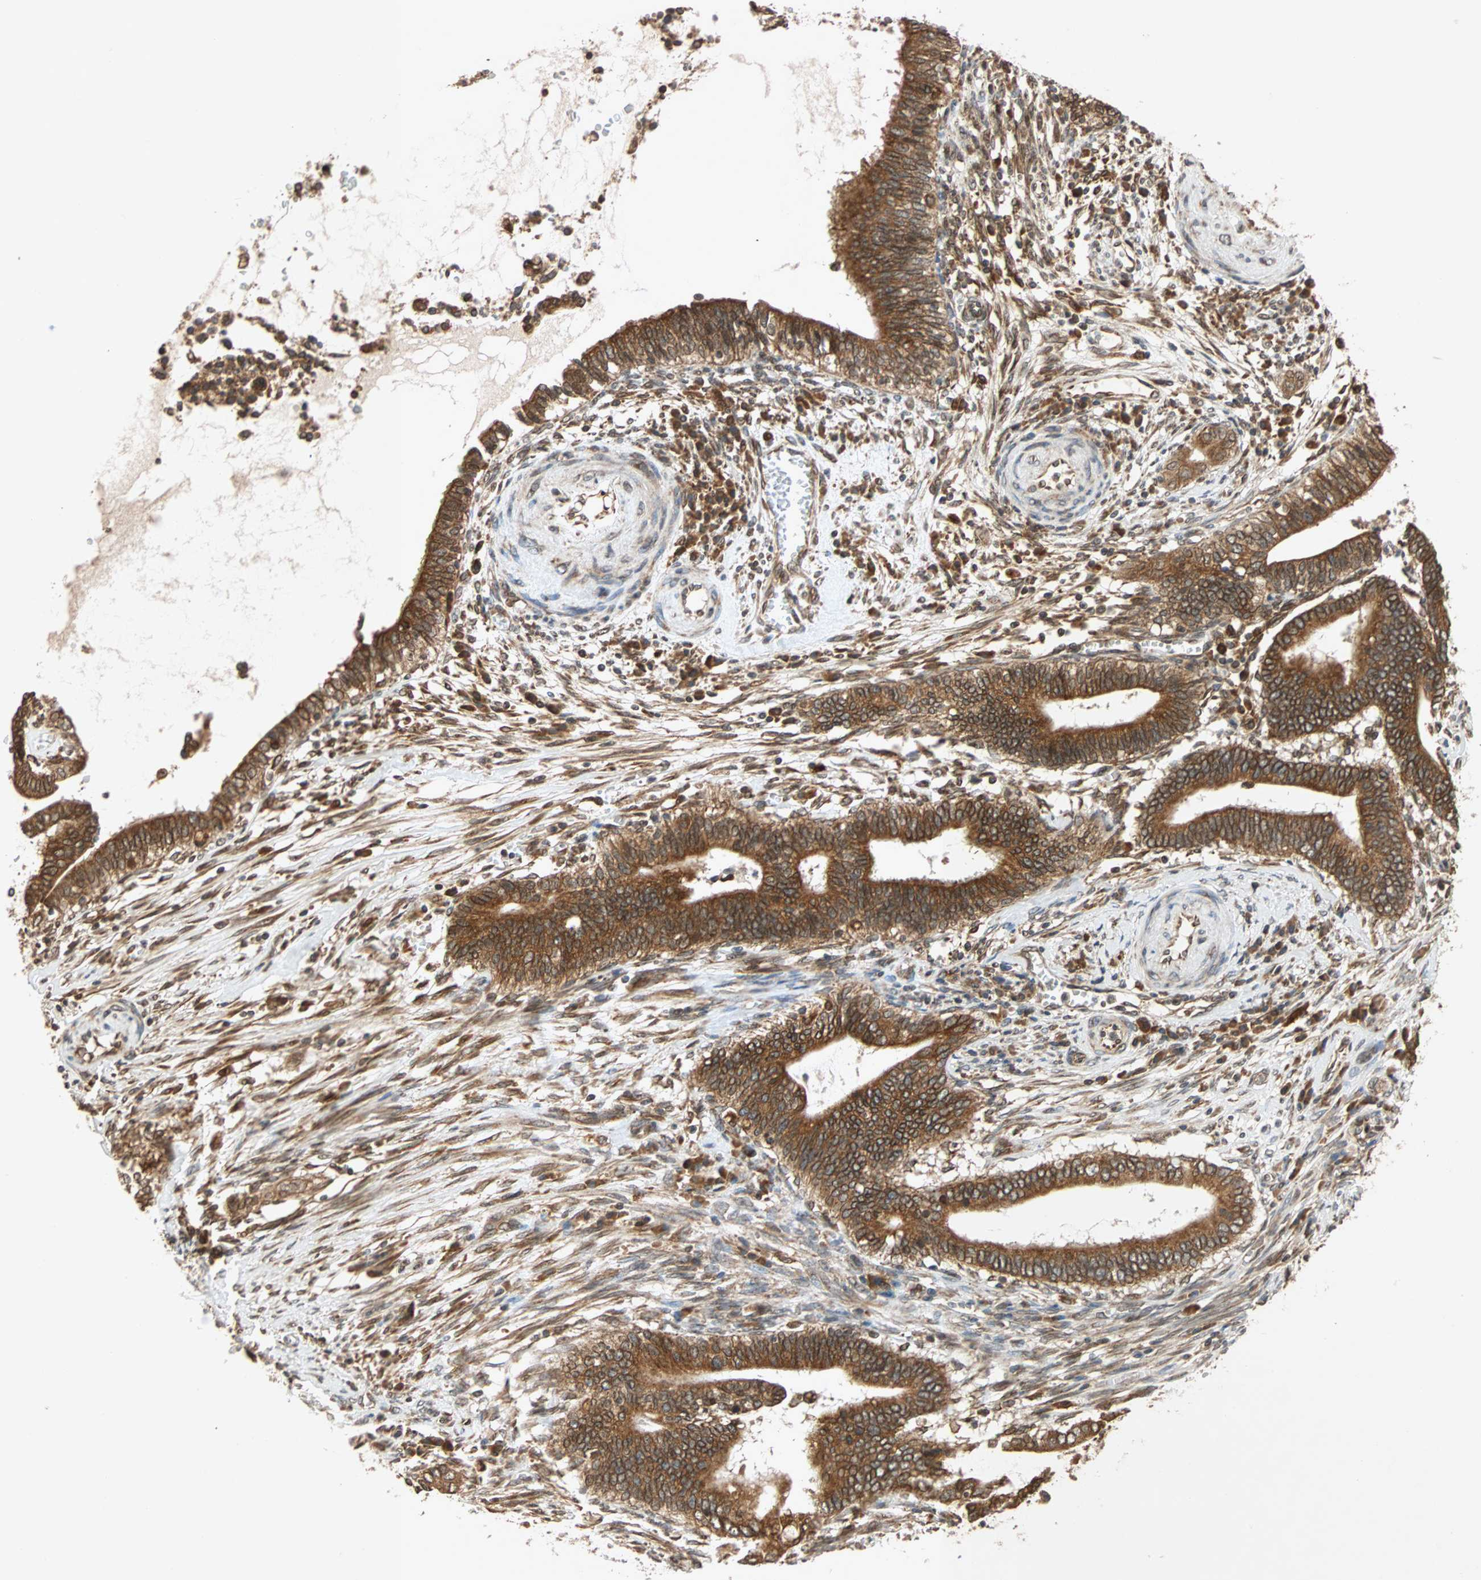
{"staining": {"intensity": "strong", "quantity": ">75%", "location": "cytoplasmic/membranous"}, "tissue": "cervical cancer", "cell_type": "Tumor cells", "image_type": "cancer", "snomed": [{"axis": "morphology", "description": "Adenocarcinoma, NOS"}, {"axis": "topography", "description": "Cervix"}], "caption": "A high amount of strong cytoplasmic/membranous positivity is seen in about >75% of tumor cells in cervical cancer (adenocarcinoma) tissue. (brown staining indicates protein expression, while blue staining denotes nuclei).", "gene": "AUP1", "patient": {"sex": "female", "age": 44}}